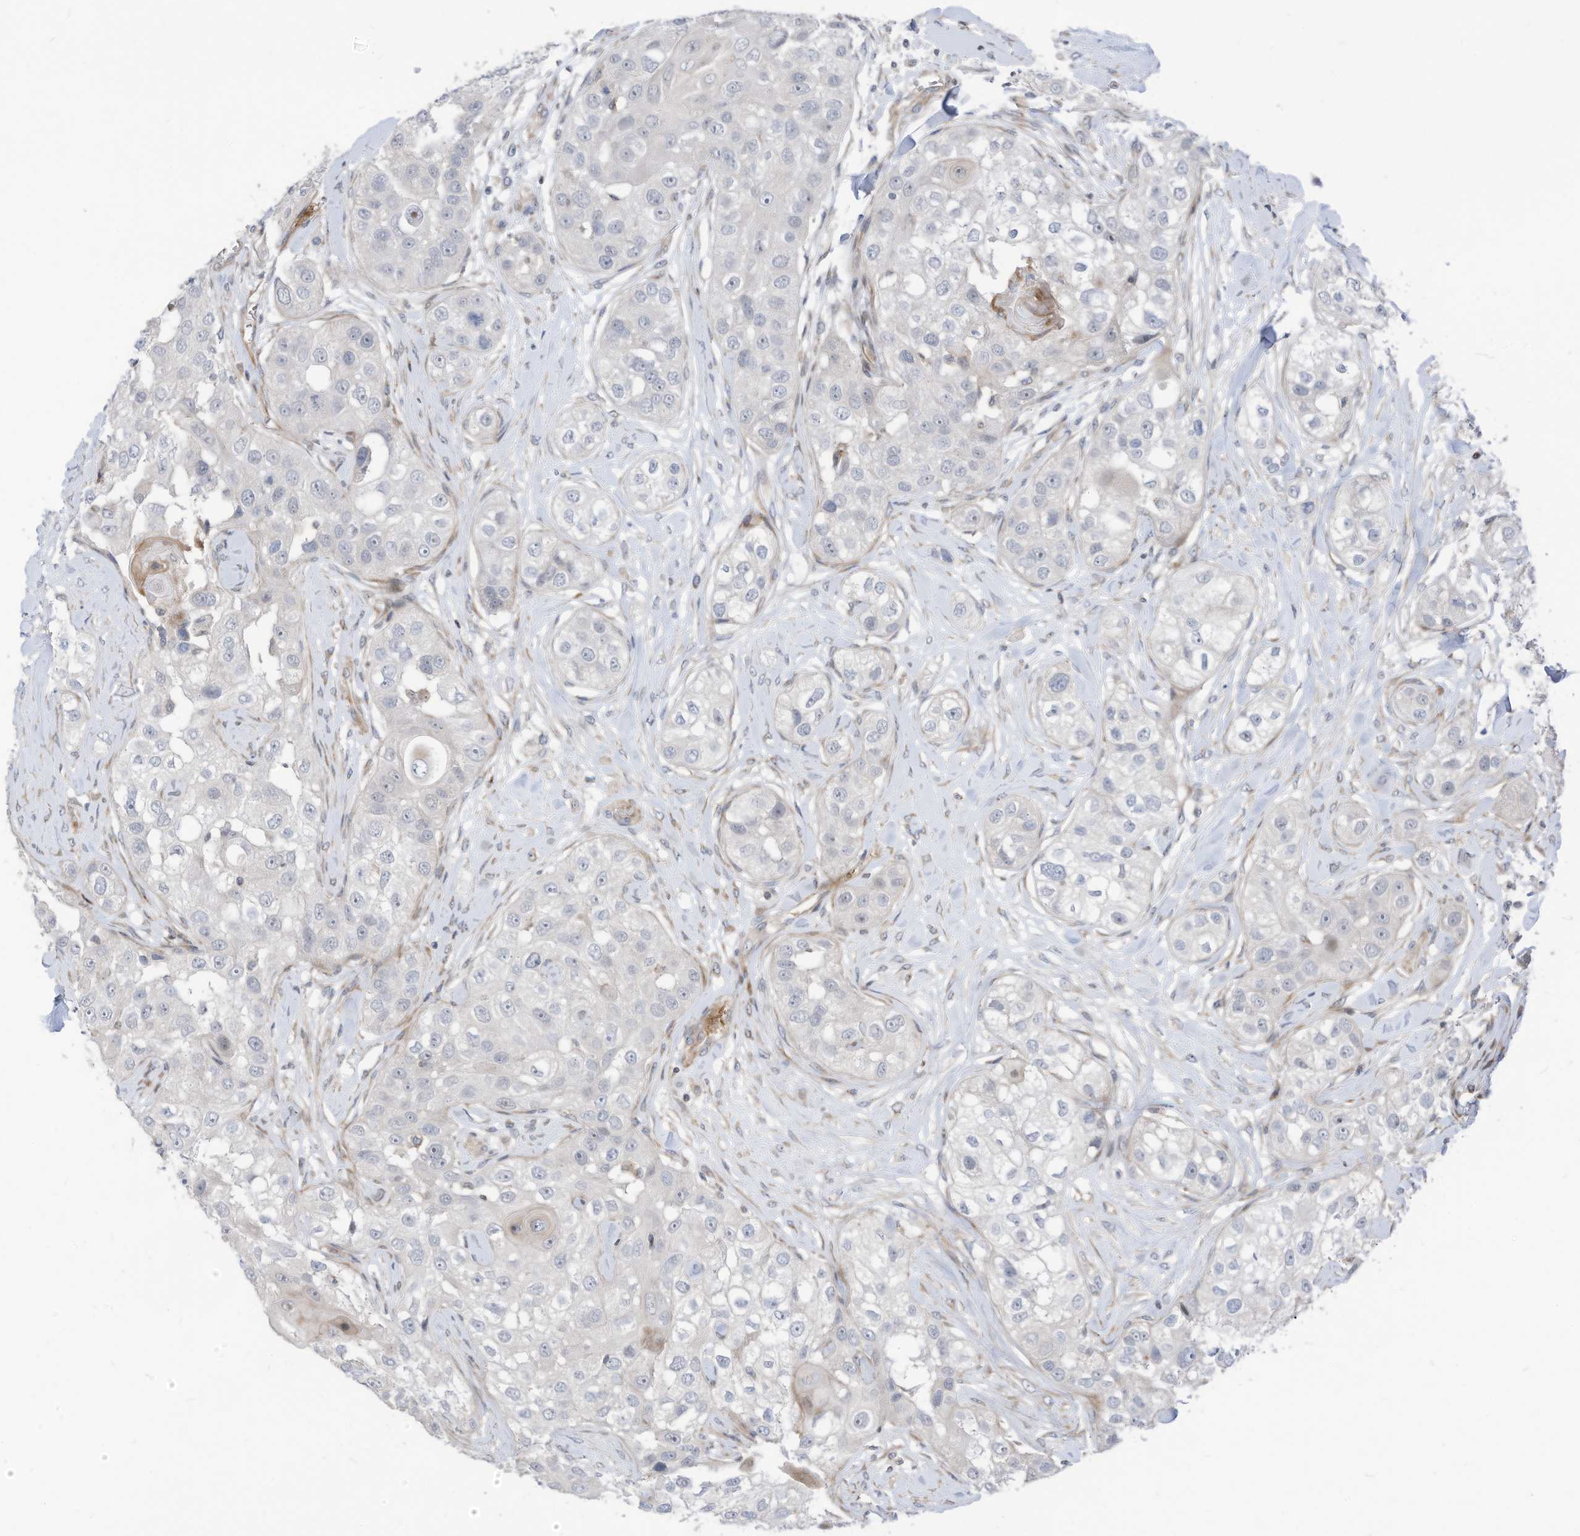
{"staining": {"intensity": "negative", "quantity": "none", "location": "none"}, "tissue": "head and neck cancer", "cell_type": "Tumor cells", "image_type": "cancer", "snomed": [{"axis": "morphology", "description": "Normal tissue, NOS"}, {"axis": "morphology", "description": "Squamous cell carcinoma, NOS"}, {"axis": "topography", "description": "Skeletal muscle"}, {"axis": "topography", "description": "Head-Neck"}], "caption": "Tumor cells are negative for brown protein staining in head and neck cancer (squamous cell carcinoma). (Brightfield microscopy of DAB immunohistochemistry (IHC) at high magnification).", "gene": "GPATCH3", "patient": {"sex": "male", "age": 51}}